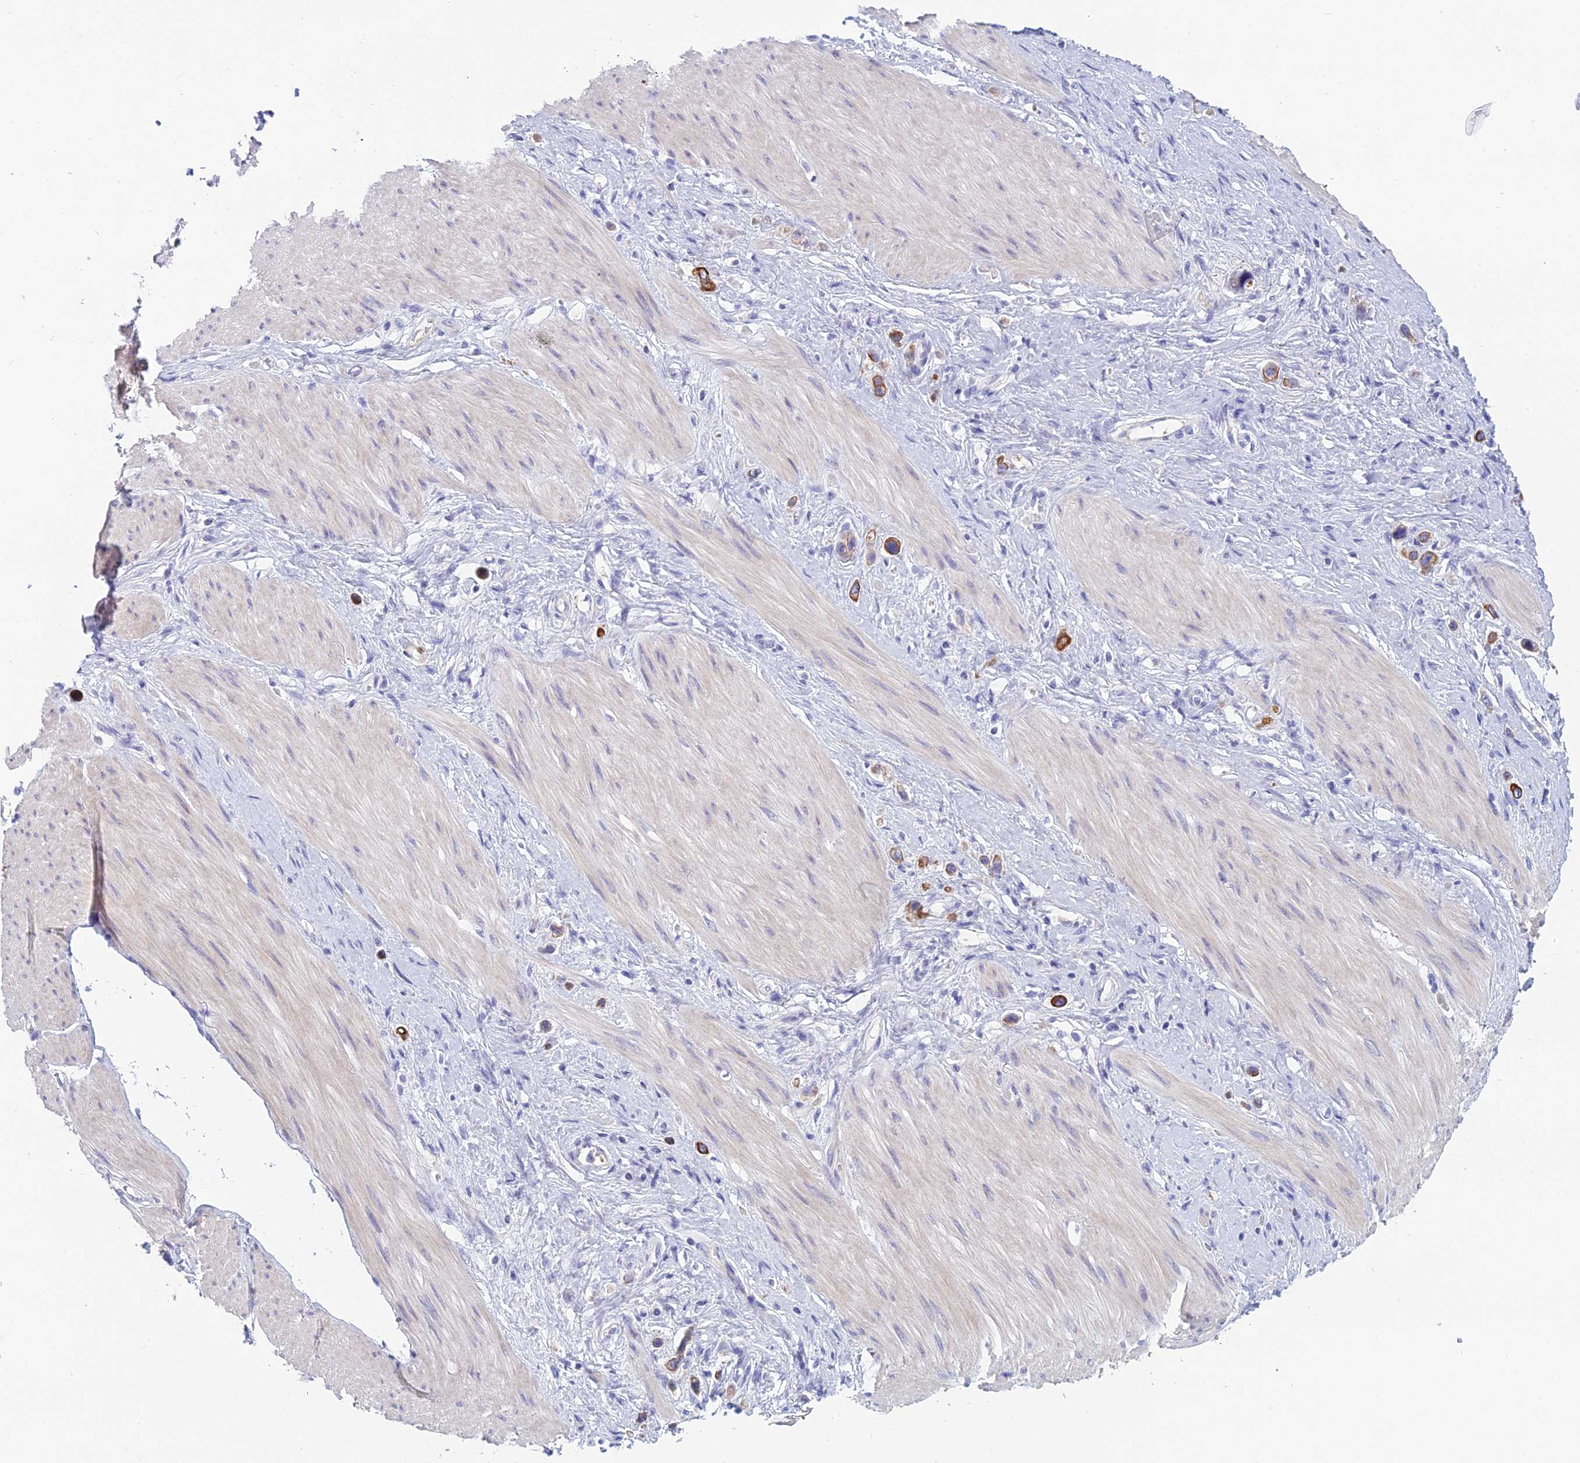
{"staining": {"intensity": "moderate", "quantity": ">75%", "location": "cytoplasmic/membranous"}, "tissue": "stomach cancer", "cell_type": "Tumor cells", "image_type": "cancer", "snomed": [{"axis": "morphology", "description": "Adenocarcinoma, NOS"}, {"axis": "topography", "description": "Stomach"}], "caption": "Brown immunohistochemical staining in adenocarcinoma (stomach) displays moderate cytoplasmic/membranous positivity in about >75% of tumor cells.", "gene": "RBM41", "patient": {"sex": "female", "age": 65}}